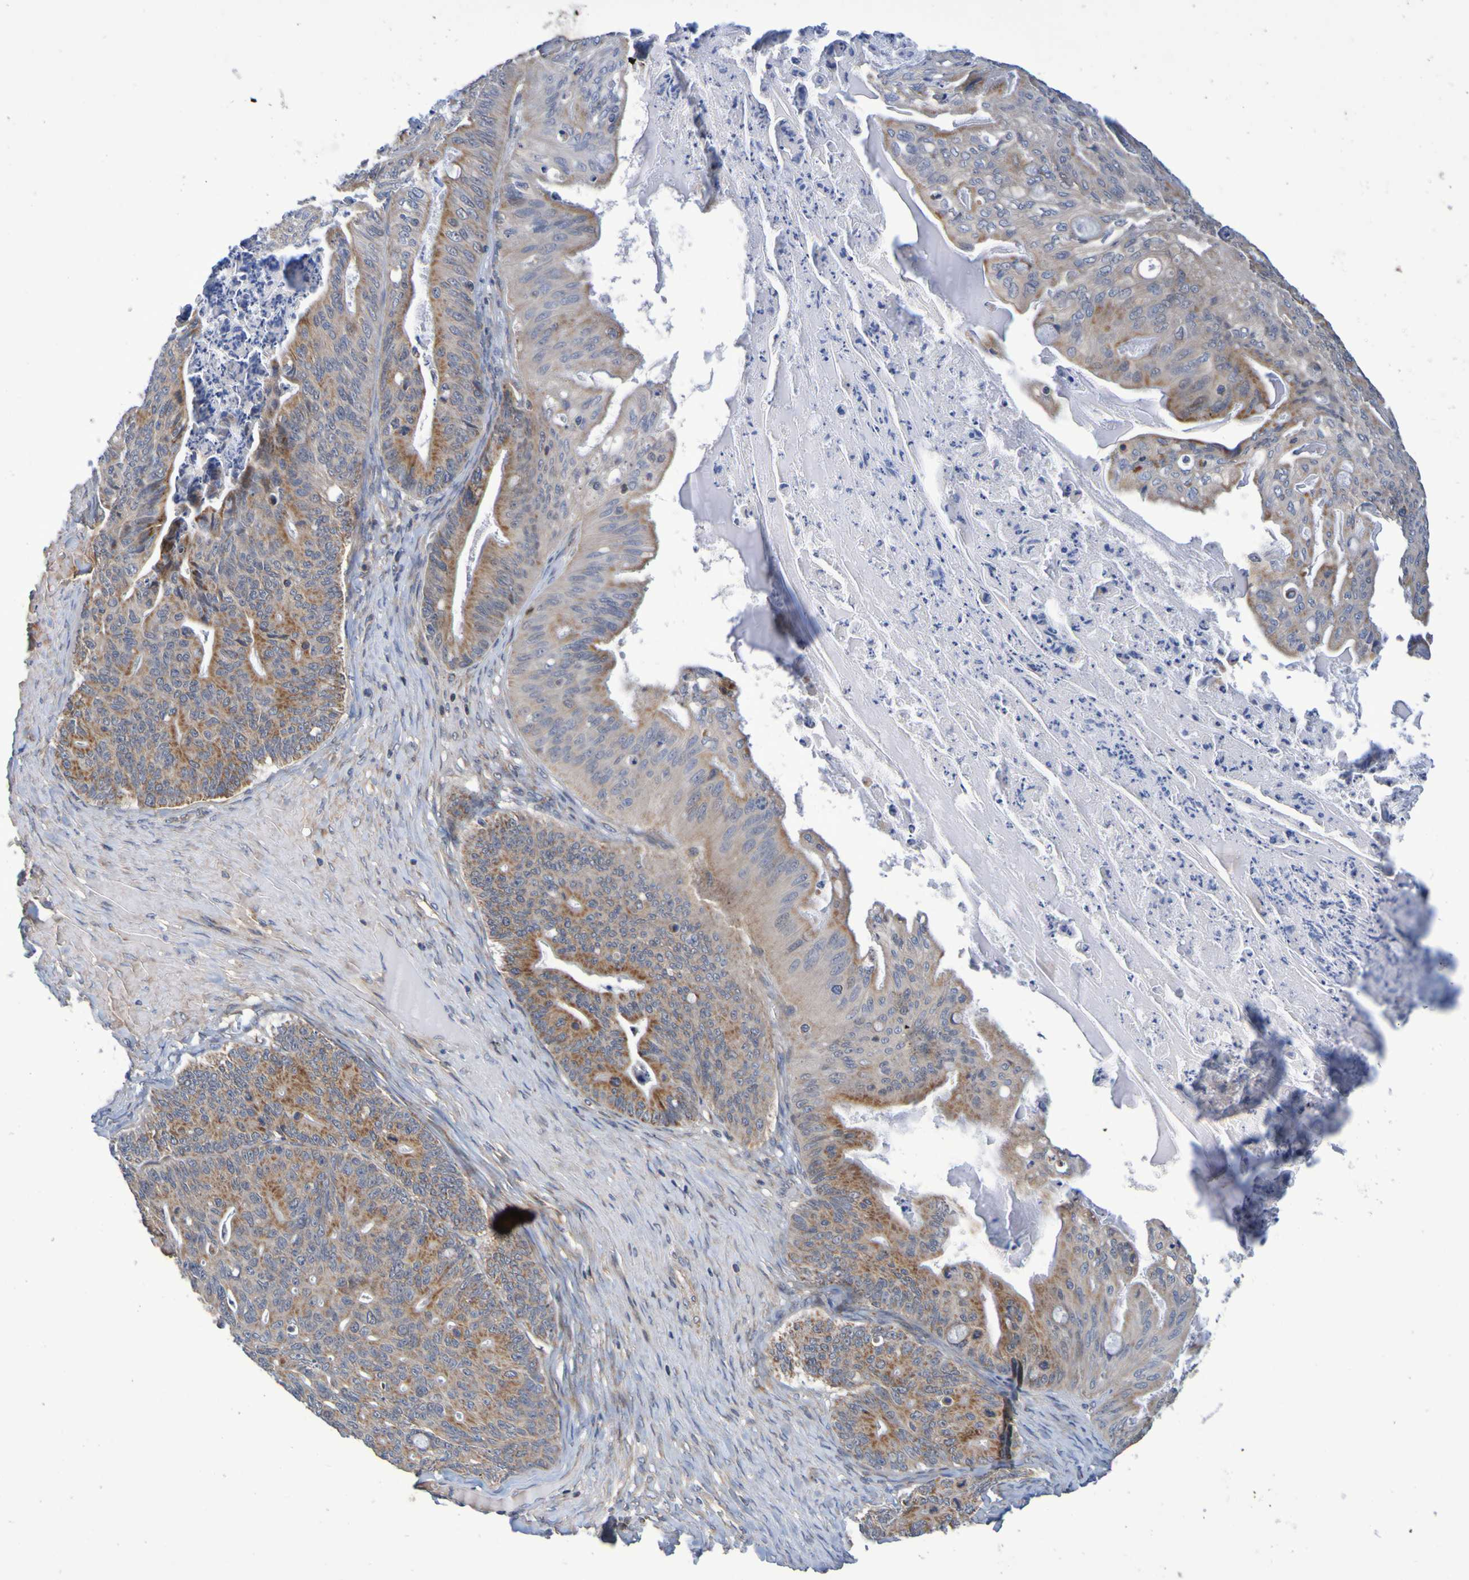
{"staining": {"intensity": "strong", "quantity": "25%-75%", "location": "cytoplasmic/membranous"}, "tissue": "ovarian cancer", "cell_type": "Tumor cells", "image_type": "cancer", "snomed": [{"axis": "morphology", "description": "Cystadenocarcinoma, mucinous, NOS"}, {"axis": "topography", "description": "Ovary"}], "caption": "A high-resolution image shows immunohistochemistry staining of ovarian cancer, which displays strong cytoplasmic/membranous staining in about 25%-75% of tumor cells.", "gene": "CCDC51", "patient": {"sex": "female", "age": 37}}